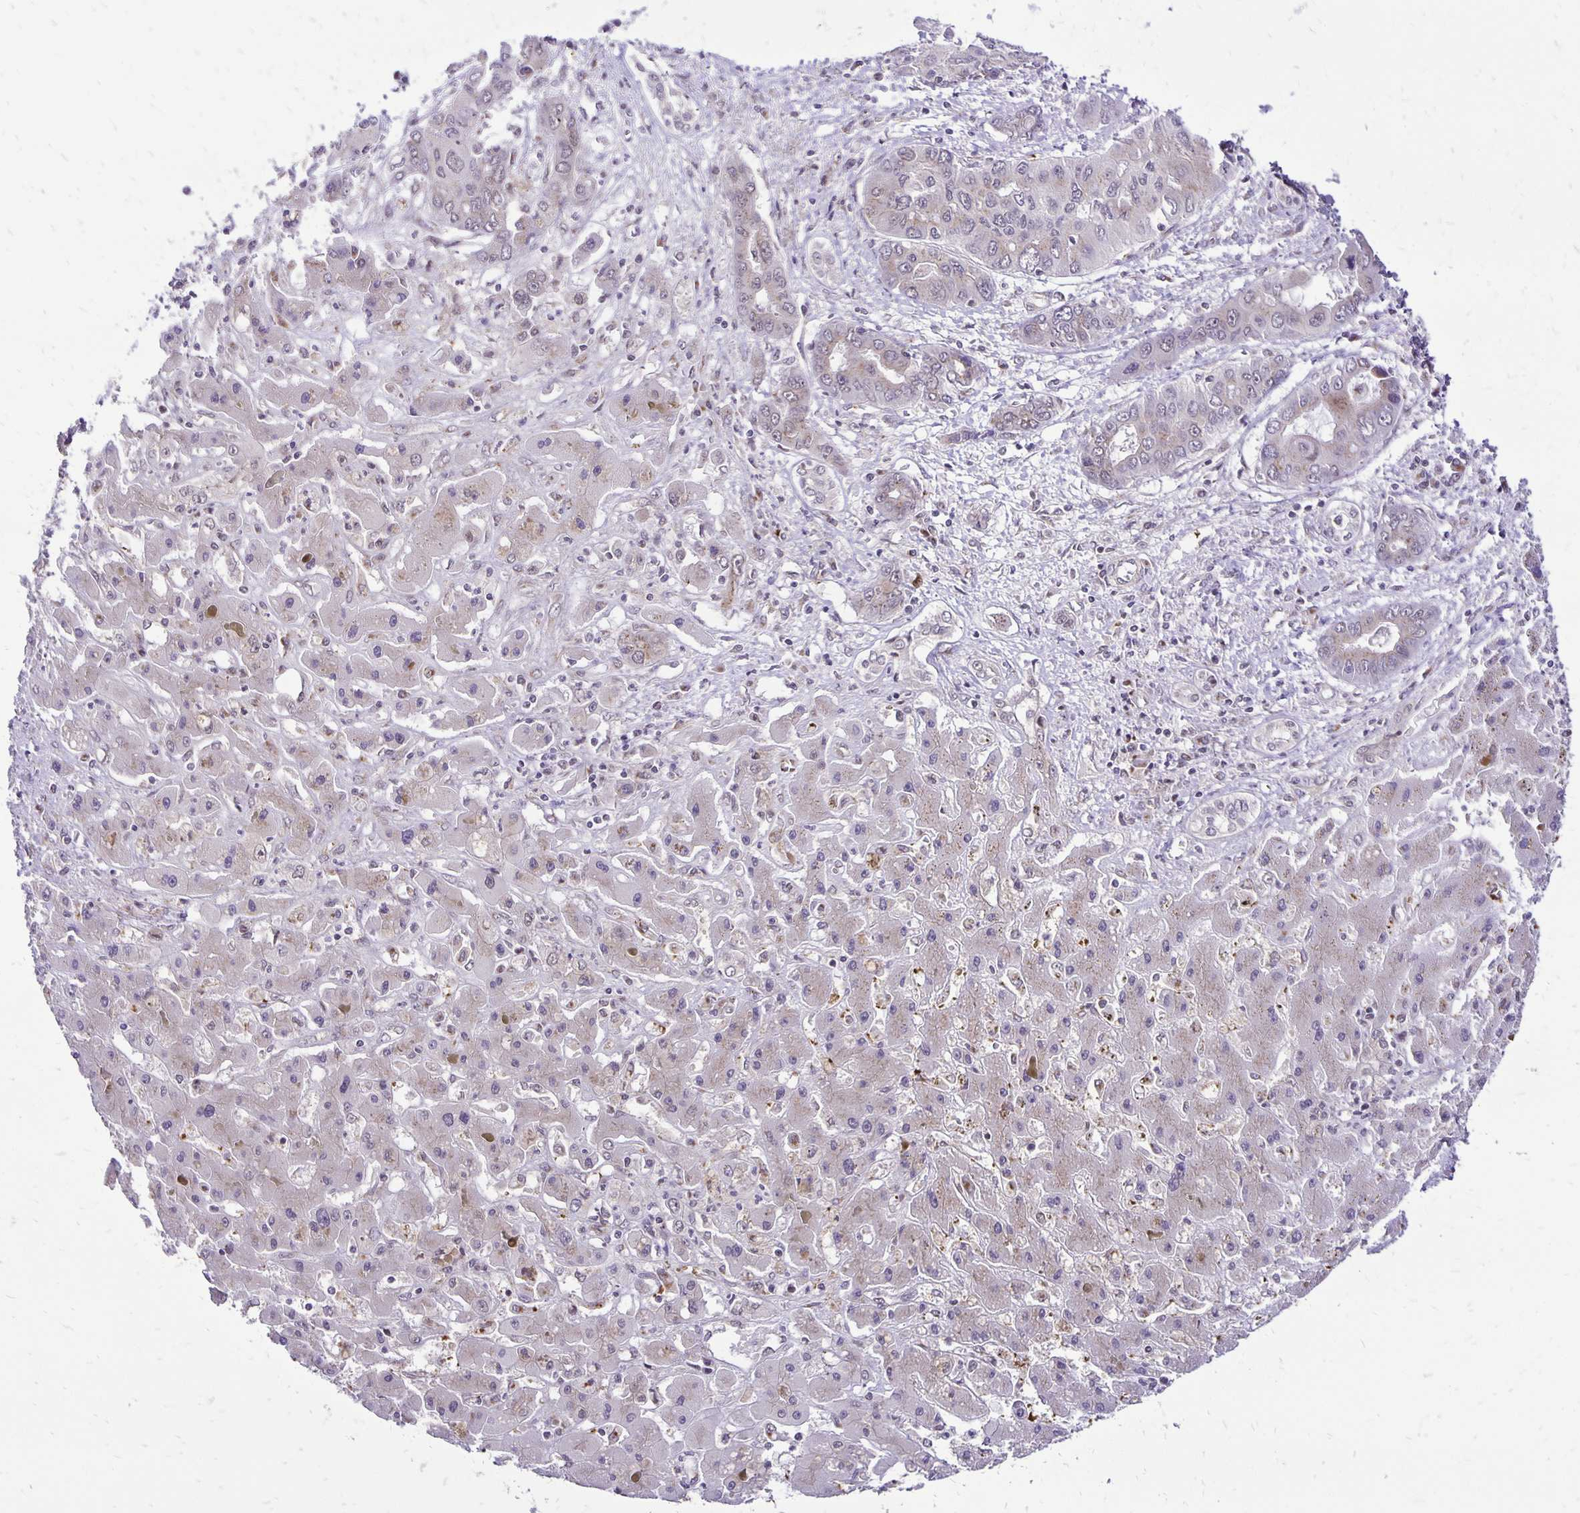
{"staining": {"intensity": "weak", "quantity": "<25%", "location": "cytoplasmic/membranous"}, "tissue": "liver cancer", "cell_type": "Tumor cells", "image_type": "cancer", "snomed": [{"axis": "morphology", "description": "Cholangiocarcinoma"}, {"axis": "topography", "description": "Liver"}], "caption": "Immunohistochemistry histopathology image of human liver cholangiocarcinoma stained for a protein (brown), which demonstrates no positivity in tumor cells.", "gene": "GOLGA5", "patient": {"sex": "male", "age": 67}}